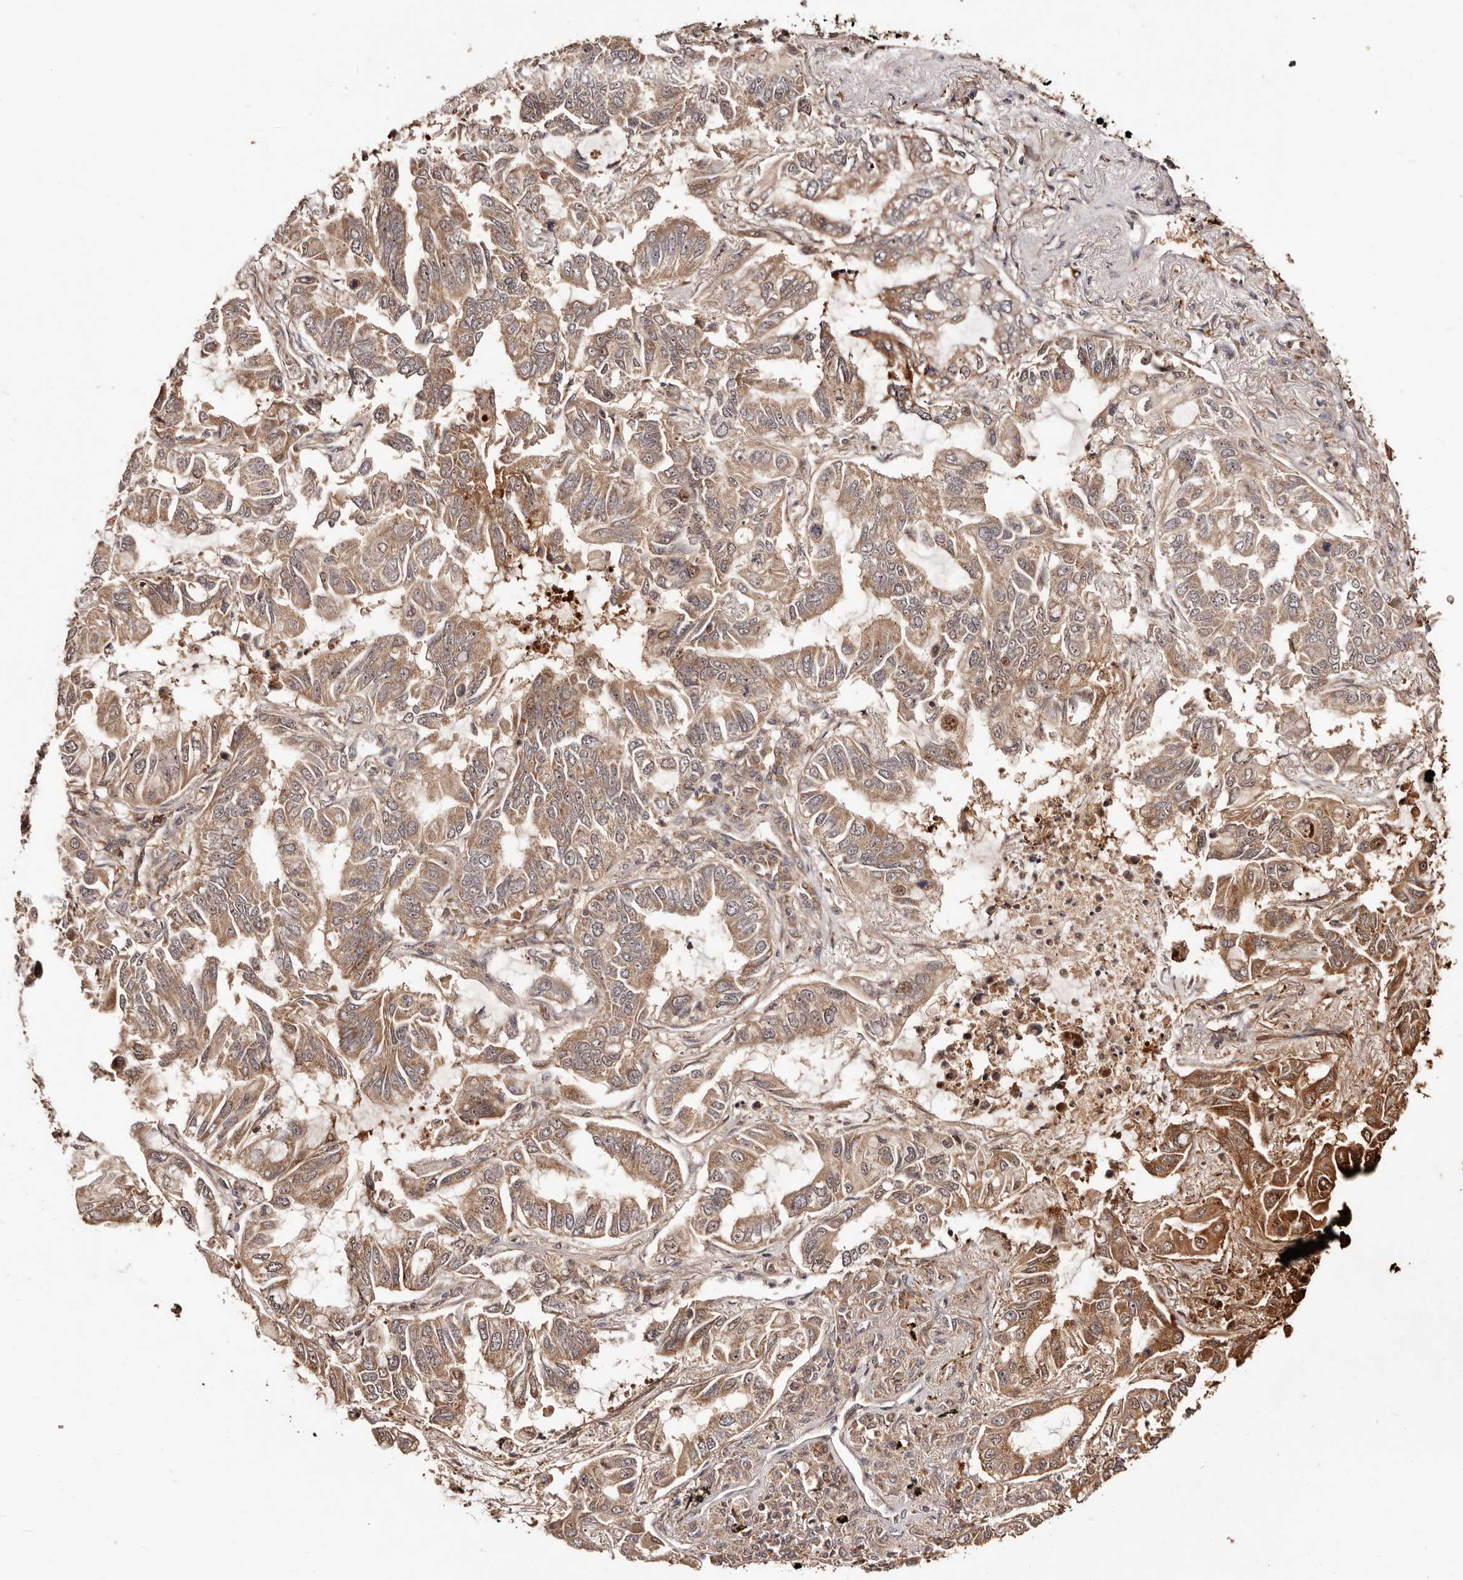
{"staining": {"intensity": "moderate", "quantity": ">75%", "location": "cytoplasmic/membranous"}, "tissue": "lung cancer", "cell_type": "Tumor cells", "image_type": "cancer", "snomed": [{"axis": "morphology", "description": "Adenocarcinoma, NOS"}, {"axis": "topography", "description": "Lung"}], "caption": "This is a photomicrograph of IHC staining of adenocarcinoma (lung), which shows moderate expression in the cytoplasmic/membranous of tumor cells.", "gene": "PTPN22", "patient": {"sex": "male", "age": 64}}